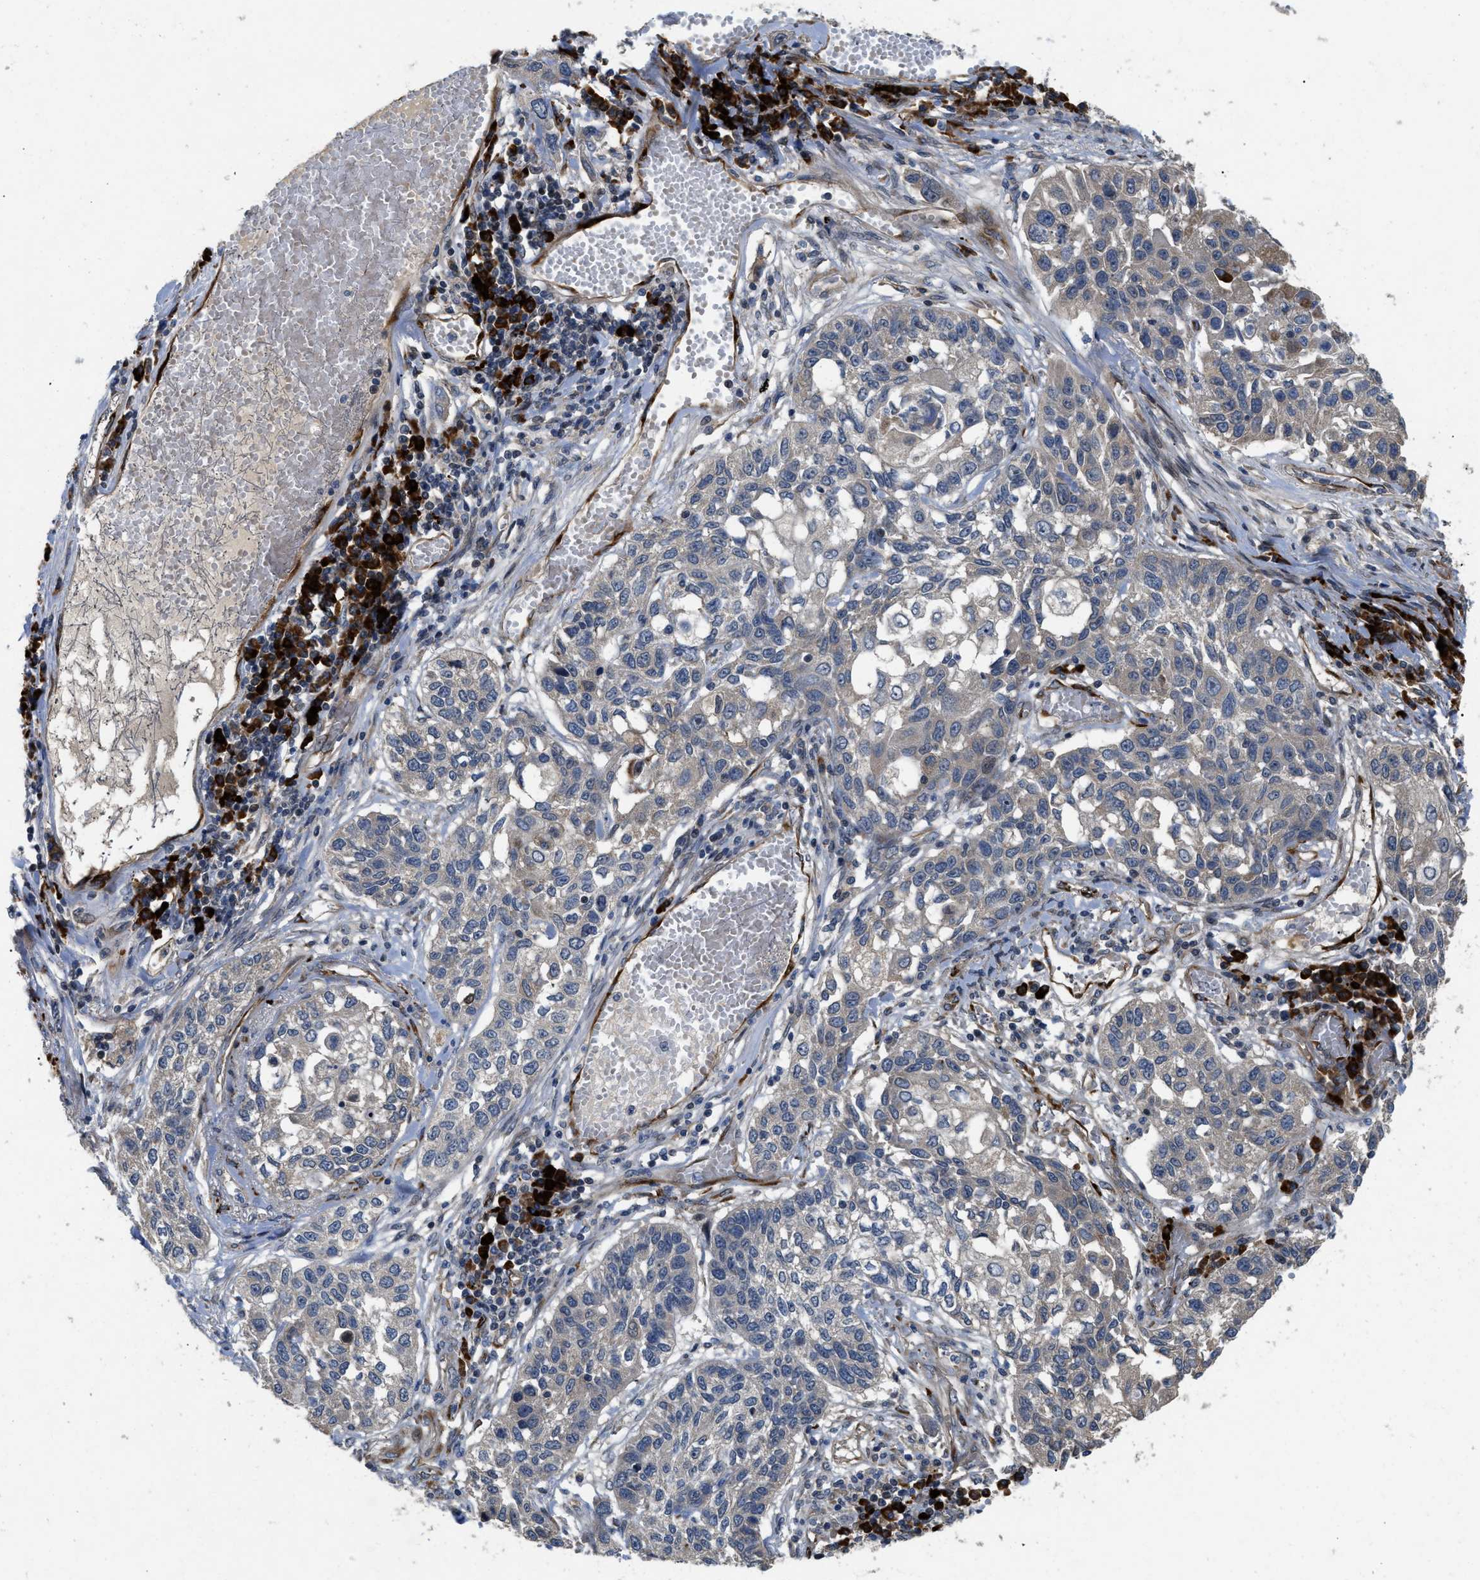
{"staining": {"intensity": "negative", "quantity": "none", "location": "none"}, "tissue": "lung cancer", "cell_type": "Tumor cells", "image_type": "cancer", "snomed": [{"axis": "morphology", "description": "Squamous cell carcinoma, NOS"}, {"axis": "topography", "description": "Lung"}], "caption": "Immunohistochemistry of lung squamous cell carcinoma reveals no expression in tumor cells. (Brightfield microscopy of DAB (3,3'-diaminobenzidine) IHC at high magnification).", "gene": "HSPA12B", "patient": {"sex": "male", "age": 71}}